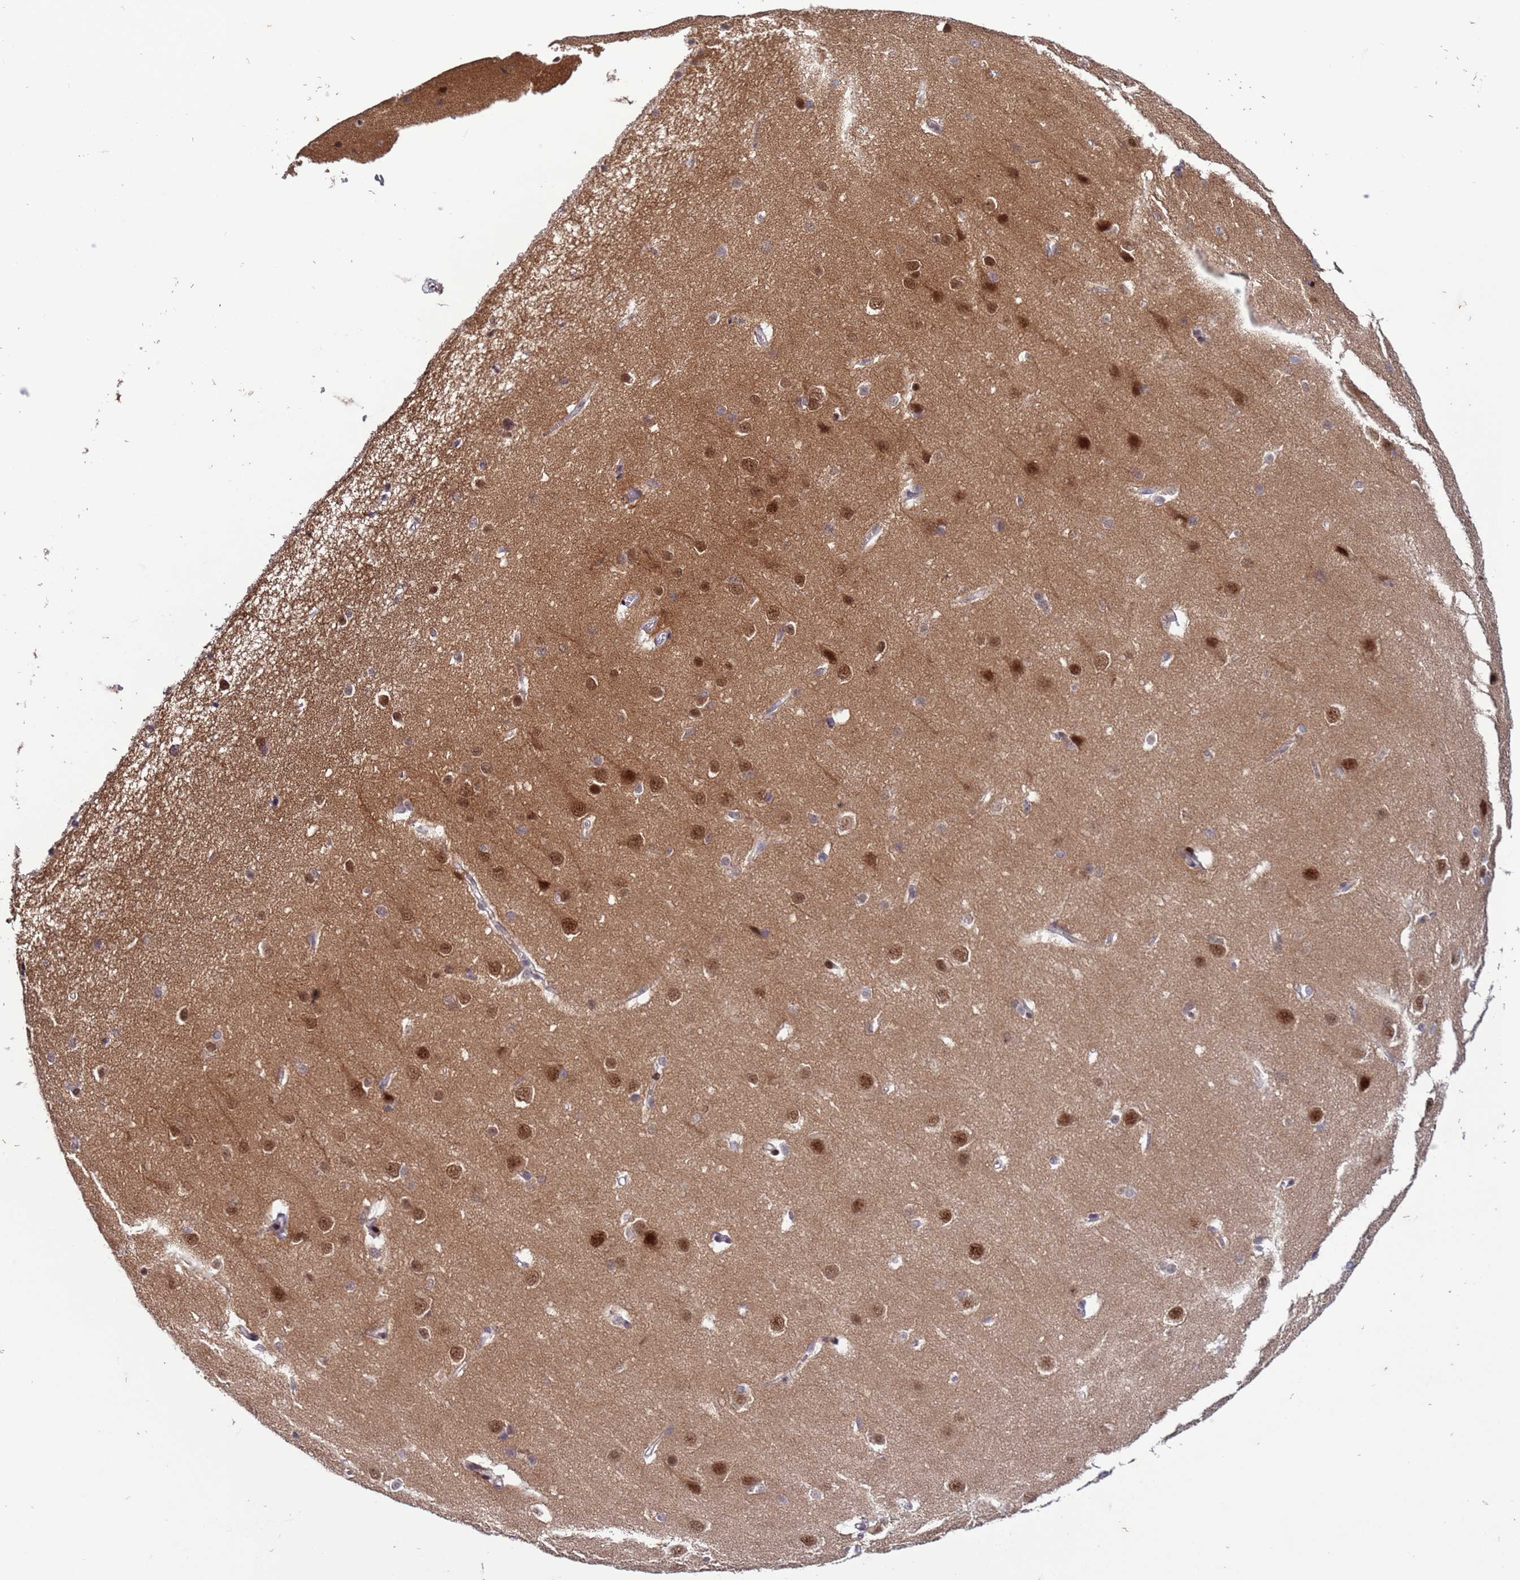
{"staining": {"intensity": "negative", "quantity": "none", "location": "none"}, "tissue": "cerebral cortex", "cell_type": "Endothelial cells", "image_type": "normal", "snomed": [{"axis": "morphology", "description": "Normal tissue, NOS"}, {"axis": "topography", "description": "Cerebral cortex"}], "caption": "Normal cerebral cortex was stained to show a protein in brown. There is no significant expression in endothelial cells.", "gene": "SHC3", "patient": {"sex": "male", "age": 37}}